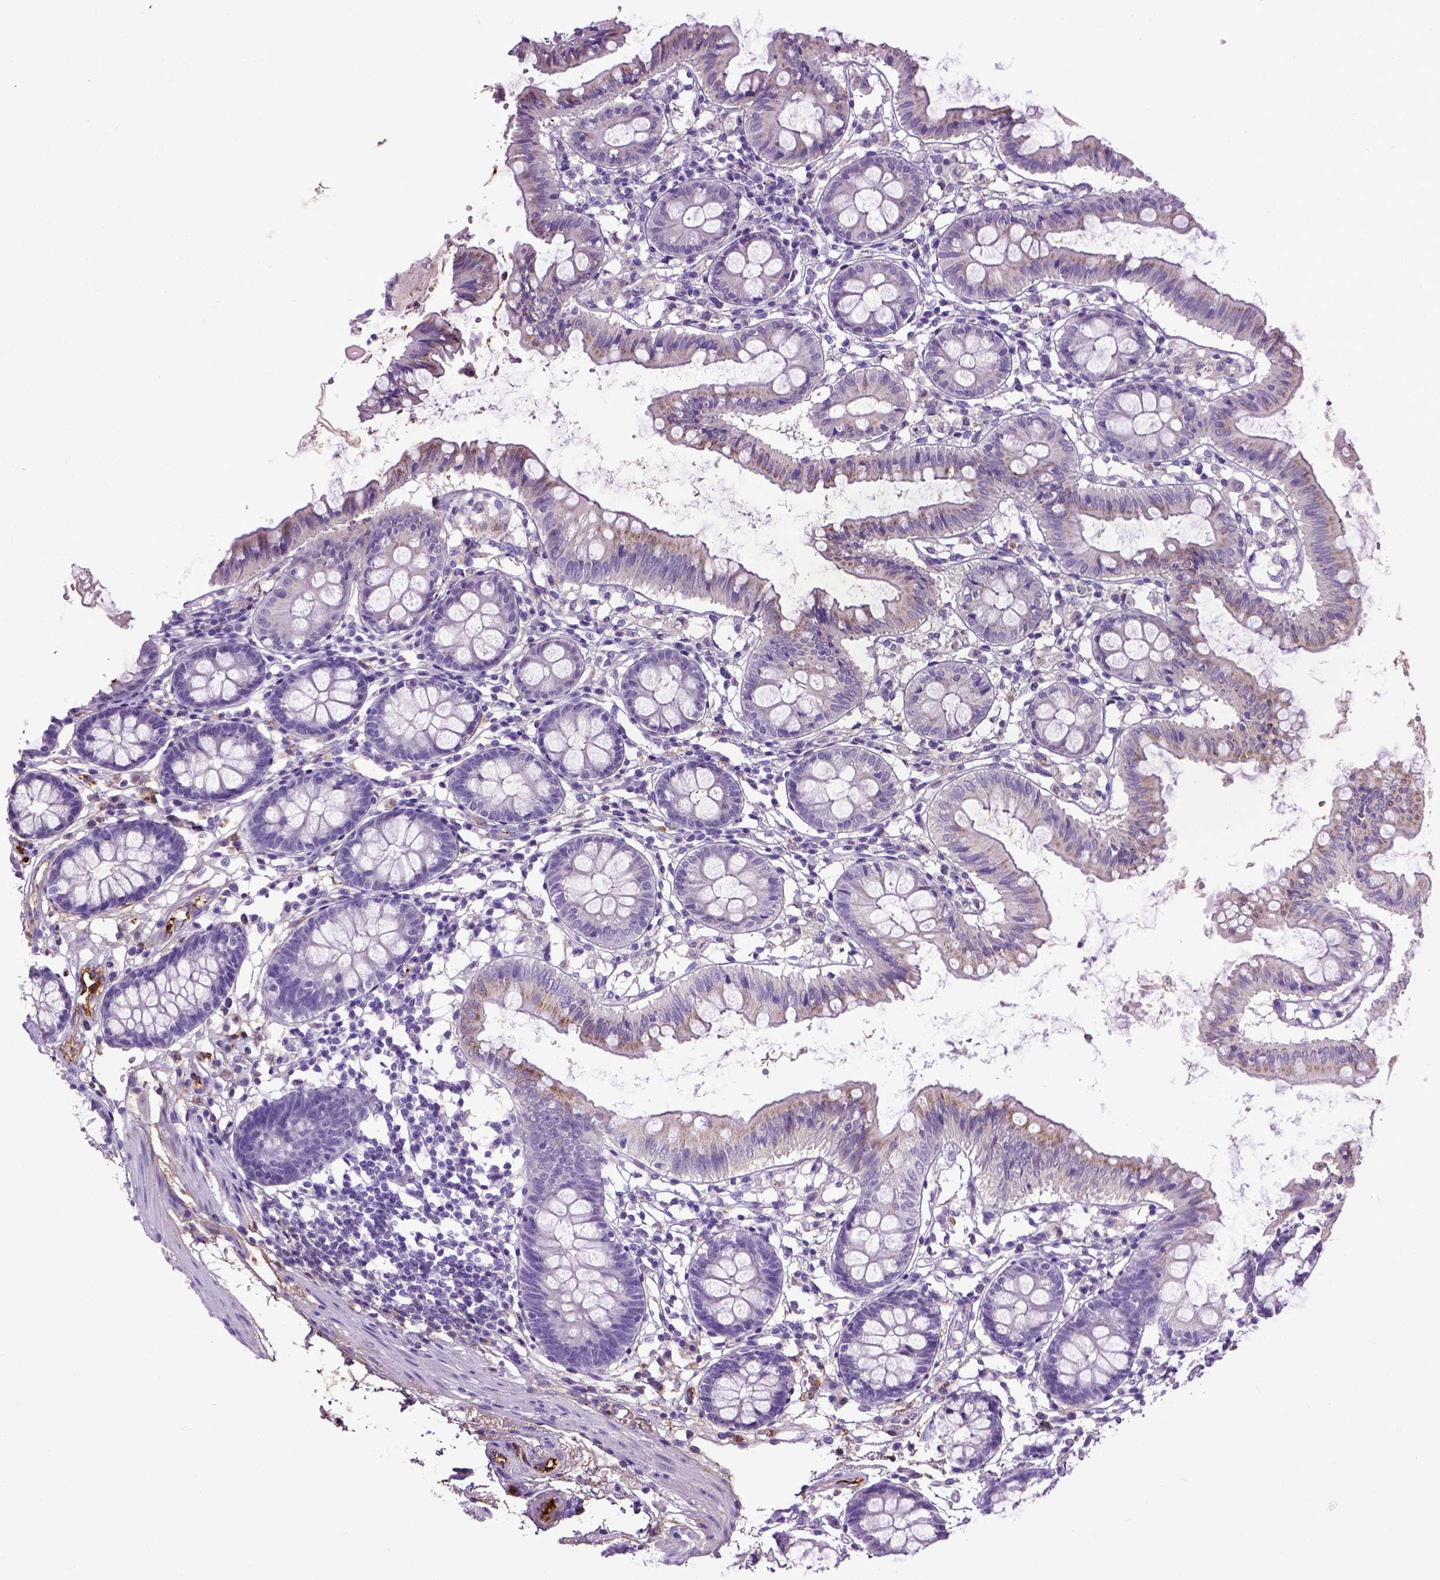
{"staining": {"intensity": "moderate", "quantity": "25%-75%", "location": "cytoplasmic/membranous"}, "tissue": "colon", "cell_type": "Endothelial cells", "image_type": "normal", "snomed": [{"axis": "morphology", "description": "Normal tissue, NOS"}, {"axis": "topography", "description": "Colon"}], "caption": "Colon stained for a protein (brown) reveals moderate cytoplasmic/membranous positive staining in about 25%-75% of endothelial cells.", "gene": "ADAMTS8", "patient": {"sex": "female", "age": 84}}